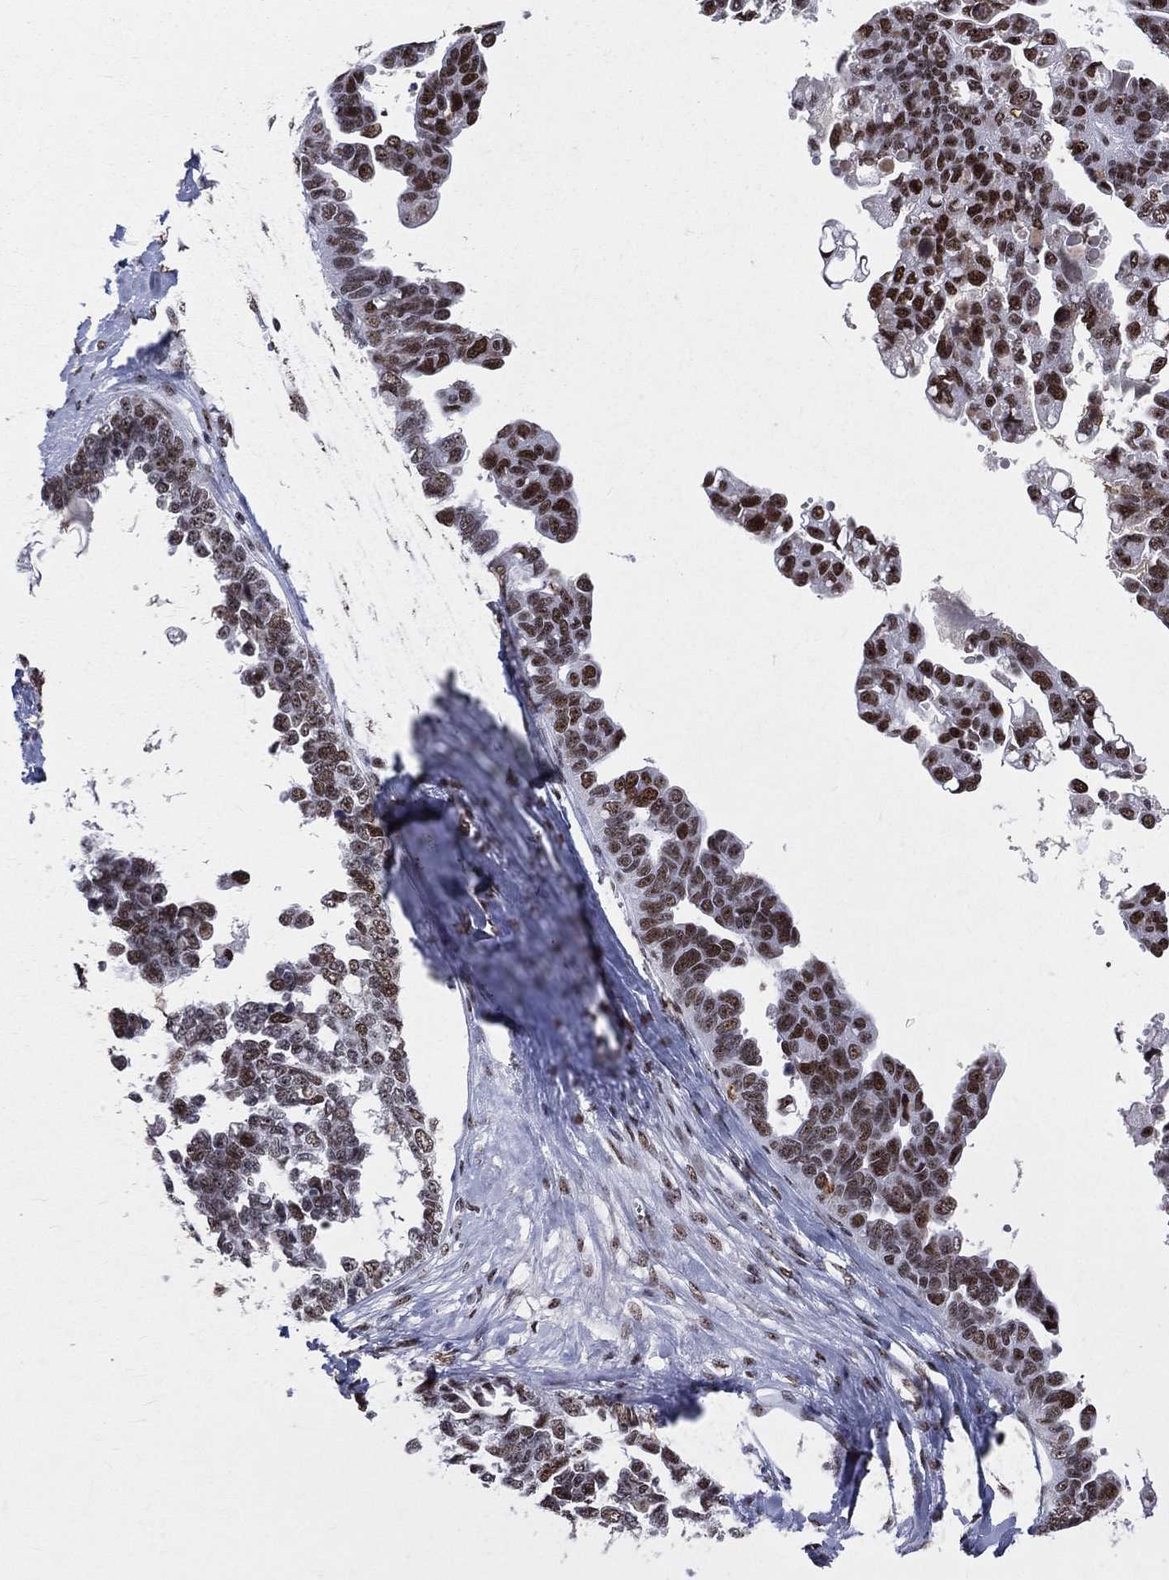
{"staining": {"intensity": "strong", "quantity": ">75%", "location": "nuclear"}, "tissue": "ovarian cancer", "cell_type": "Tumor cells", "image_type": "cancer", "snomed": [{"axis": "morphology", "description": "Cystadenocarcinoma, serous, NOS"}, {"axis": "topography", "description": "Ovary"}], "caption": "Immunohistochemistry photomicrograph of neoplastic tissue: human ovarian serous cystadenocarcinoma stained using immunohistochemistry displays high levels of strong protein expression localized specifically in the nuclear of tumor cells, appearing as a nuclear brown color.", "gene": "CDK7", "patient": {"sex": "female", "age": 69}}